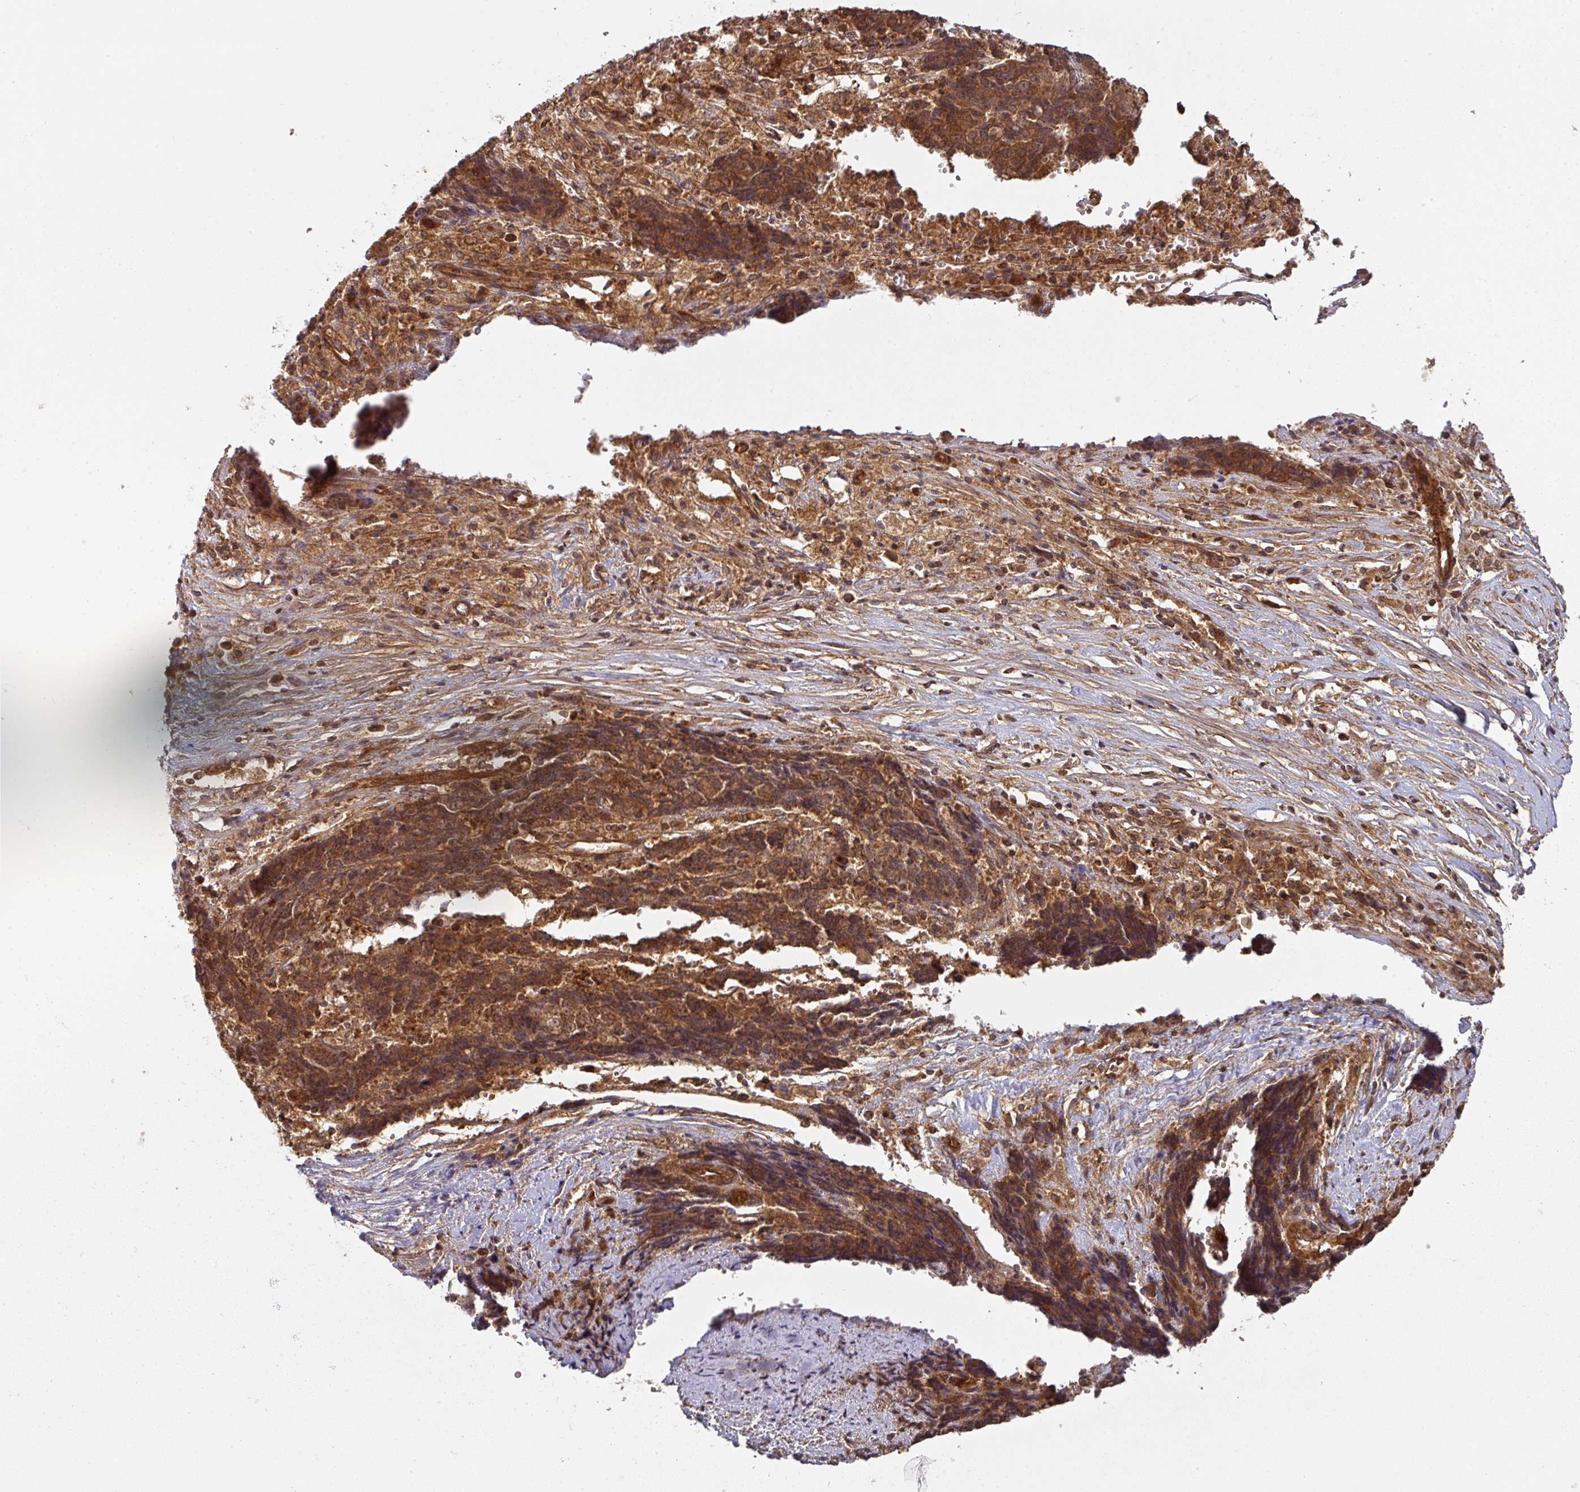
{"staining": {"intensity": "strong", "quantity": ">75%", "location": "cytoplasmic/membranous"}, "tissue": "ovarian cancer", "cell_type": "Tumor cells", "image_type": "cancer", "snomed": [{"axis": "morphology", "description": "Carcinoma, endometroid"}, {"axis": "topography", "description": "Ovary"}], "caption": "High-magnification brightfield microscopy of ovarian cancer (endometroid carcinoma) stained with DAB (brown) and counterstained with hematoxylin (blue). tumor cells exhibit strong cytoplasmic/membranous staining is appreciated in about>75% of cells.", "gene": "EIF4EBP2", "patient": {"sex": "female", "age": 42}}